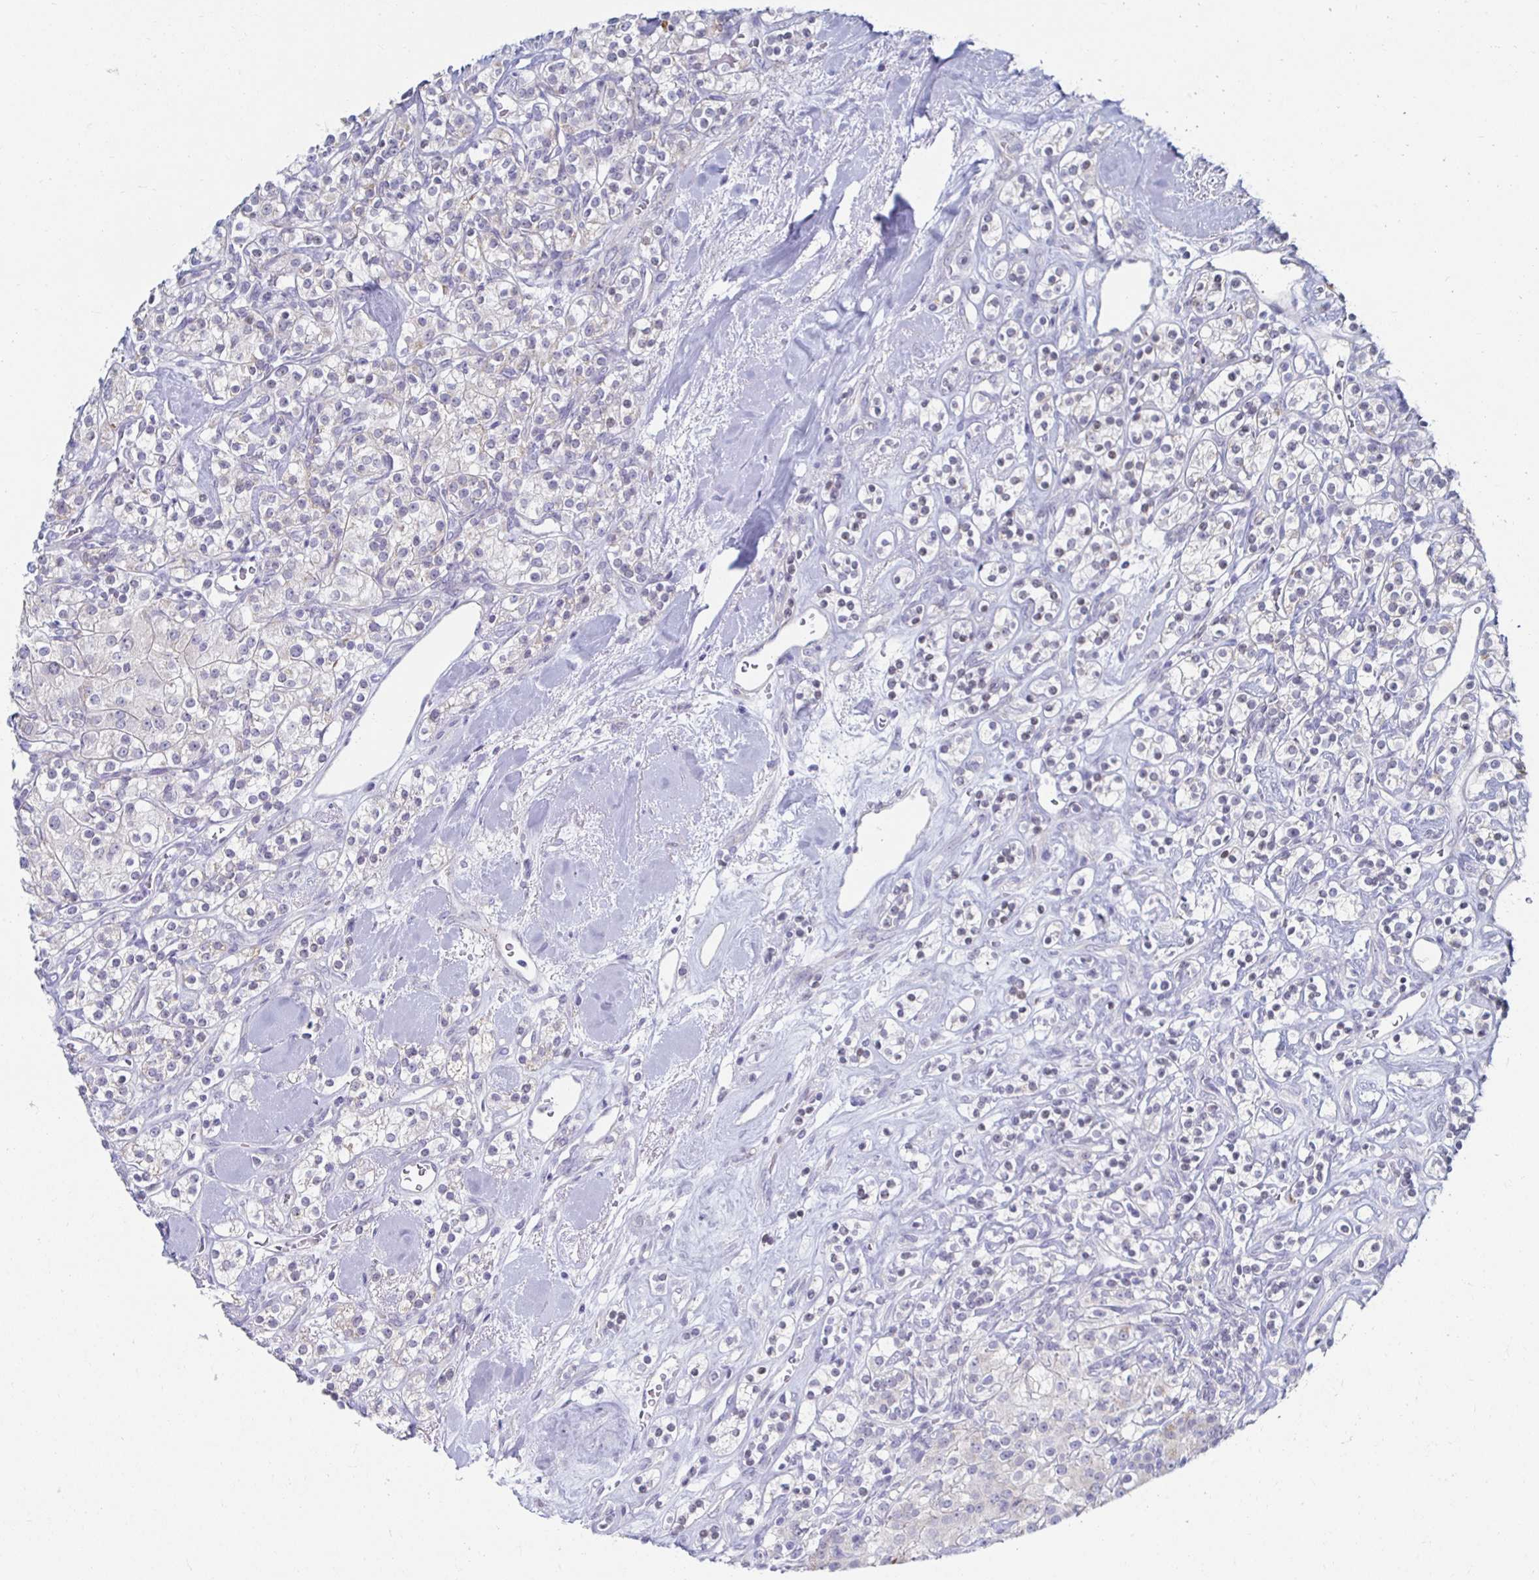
{"staining": {"intensity": "negative", "quantity": "none", "location": "none"}, "tissue": "renal cancer", "cell_type": "Tumor cells", "image_type": "cancer", "snomed": [{"axis": "morphology", "description": "Adenocarcinoma, NOS"}, {"axis": "topography", "description": "Kidney"}], "caption": "Immunohistochemistry (IHC) of renal adenocarcinoma demonstrates no expression in tumor cells. (DAB (3,3'-diaminobenzidine) IHC with hematoxylin counter stain).", "gene": "NOCT", "patient": {"sex": "male", "age": 77}}